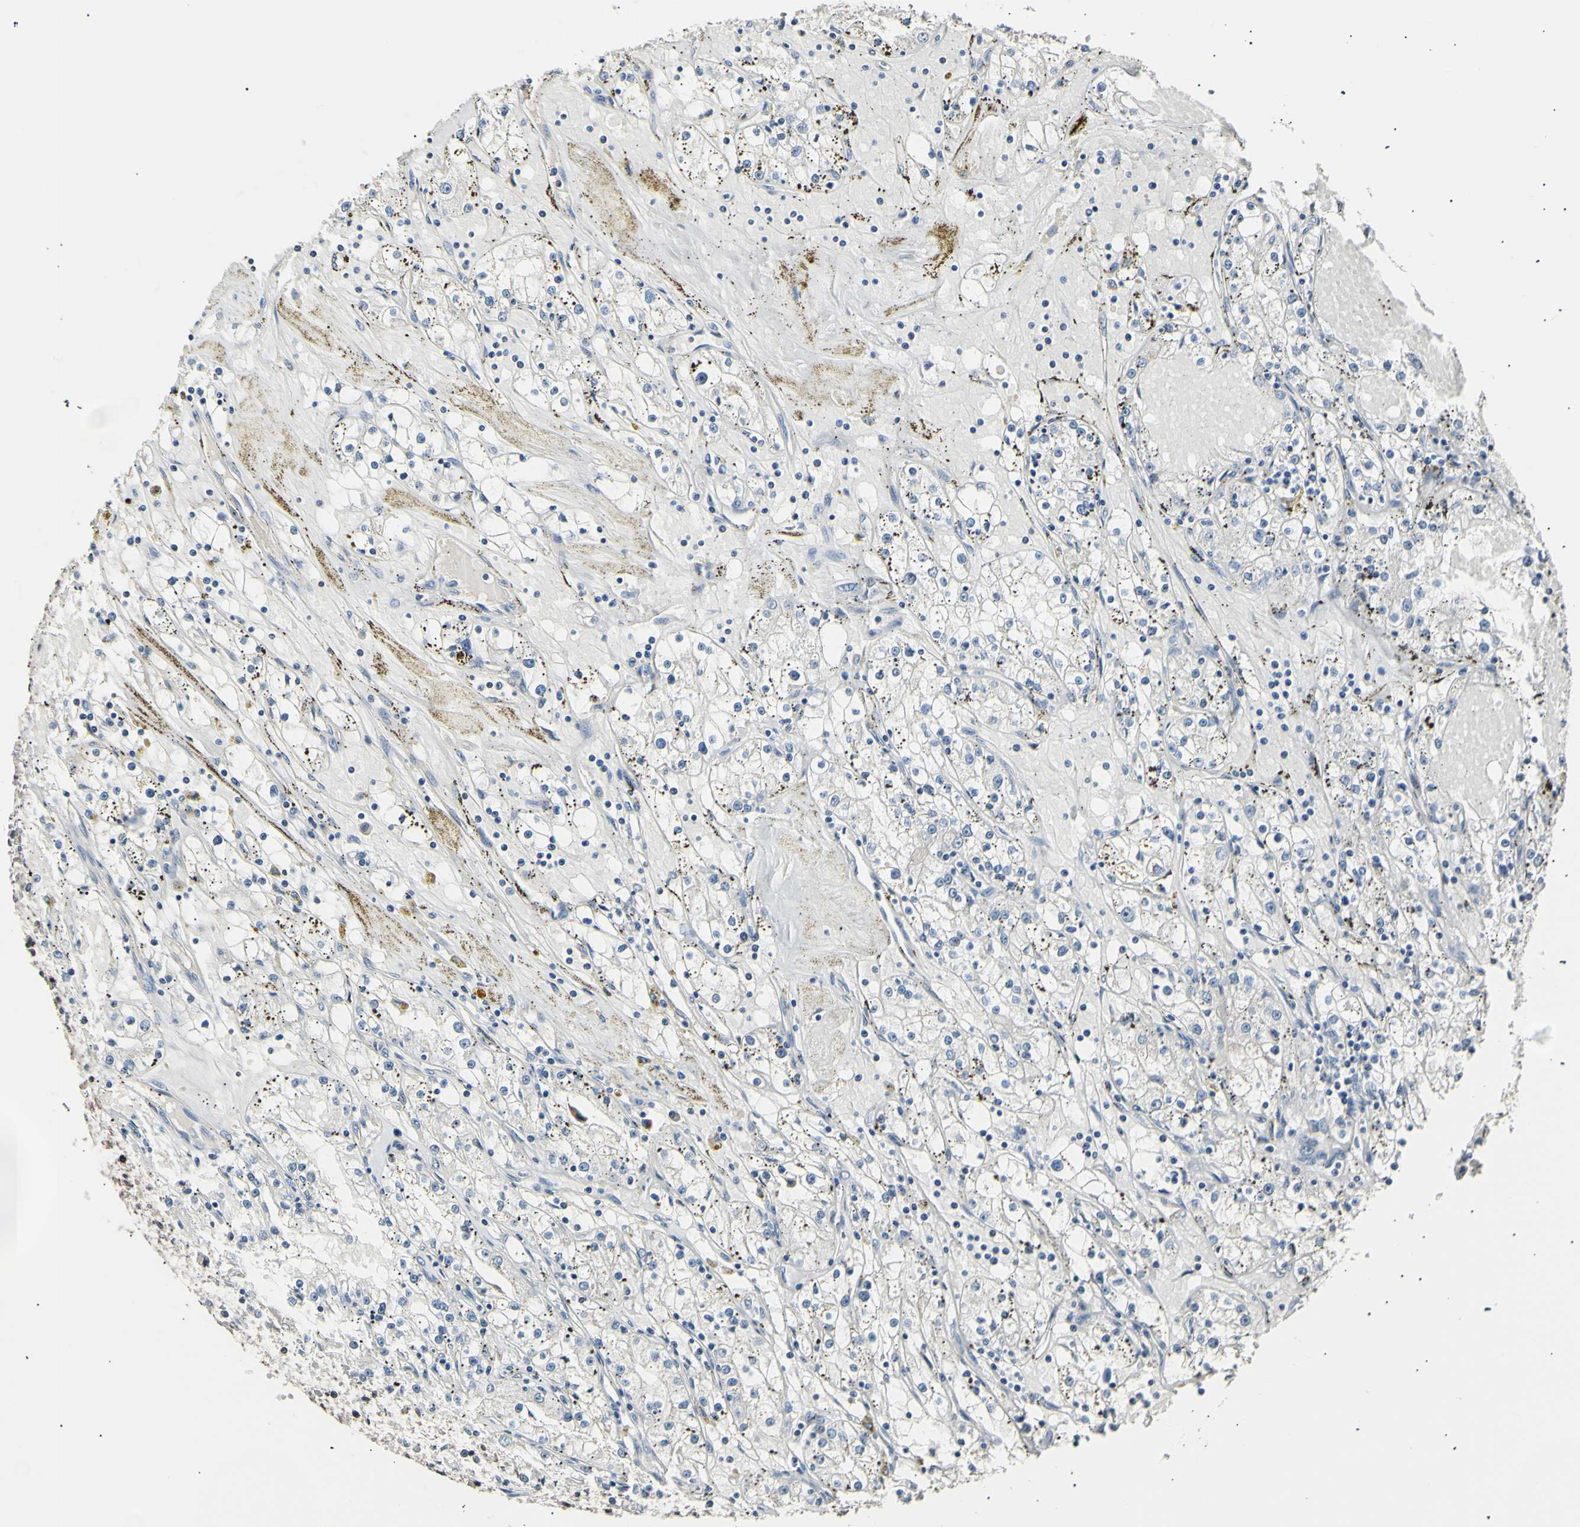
{"staining": {"intensity": "negative", "quantity": "none", "location": "none"}, "tissue": "renal cancer", "cell_type": "Tumor cells", "image_type": "cancer", "snomed": [{"axis": "morphology", "description": "Adenocarcinoma, NOS"}, {"axis": "topography", "description": "Kidney"}], "caption": "High magnification brightfield microscopy of renal adenocarcinoma stained with DAB (brown) and counterstained with hematoxylin (blue): tumor cells show no significant positivity.", "gene": "AK1", "patient": {"sex": "male", "age": 56}}